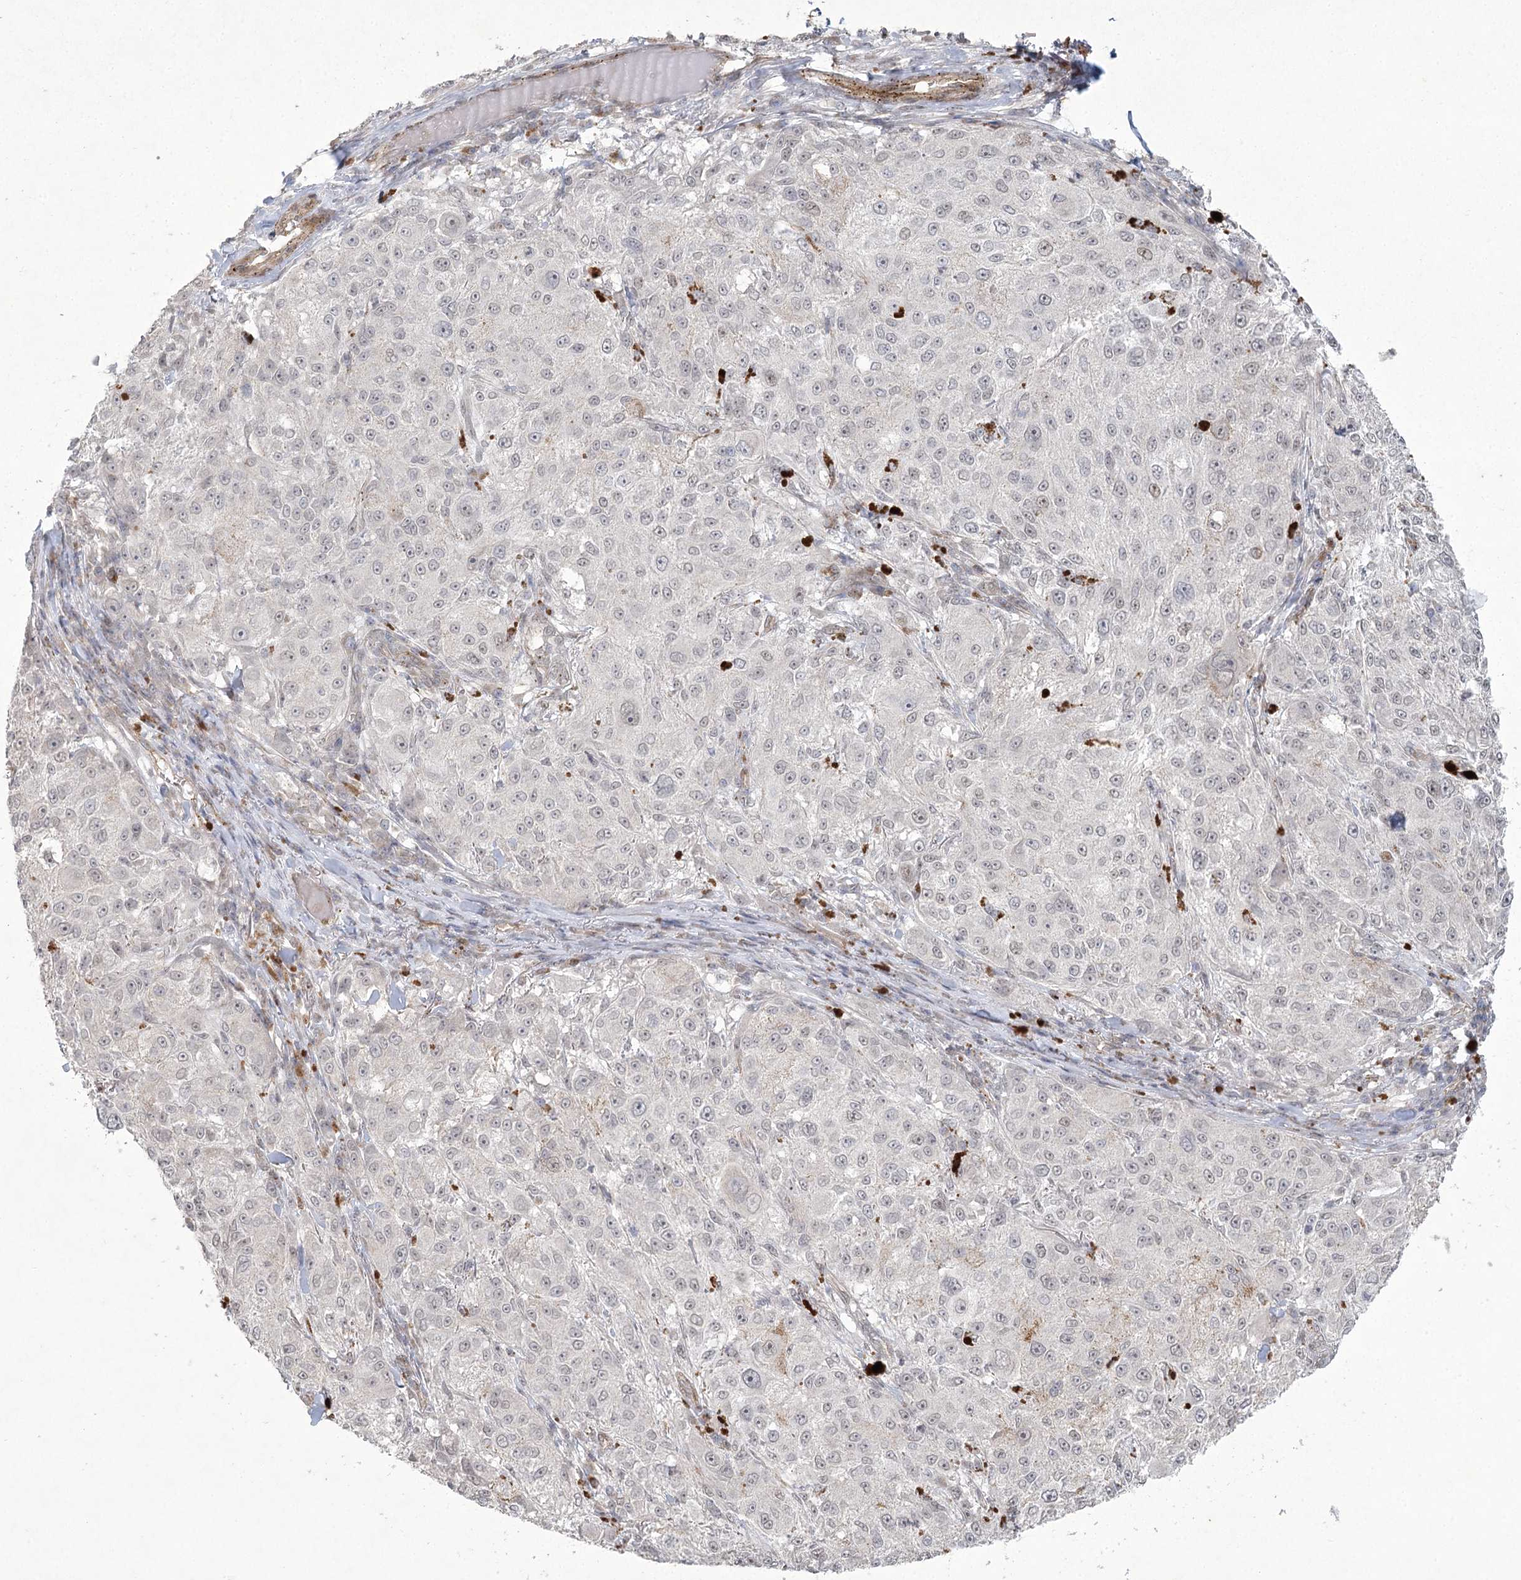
{"staining": {"intensity": "weak", "quantity": "25%-75%", "location": "nuclear"}, "tissue": "melanoma", "cell_type": "Tumor cells", "image_type": "cancer", "snomed": [{"axis": "morphology", "description": "Necrosis, NOS"}, {"axis": "morphology", "description": "Malignant melanoma, NOS"}, {"axis": "topography", "description": "Skin"}], "caption": "Tumor cells exhibit weak nuclear staining in about 25%-75% of cells in malignant melanoma. The staining was performed using DAB (3,3'-diaminobenzidine), with brown indicating positive protein expression. Nuclei are stained blue with hematoxylin.", "gene": "AMTN", "patient": {"sex": "female", "age": 87}}